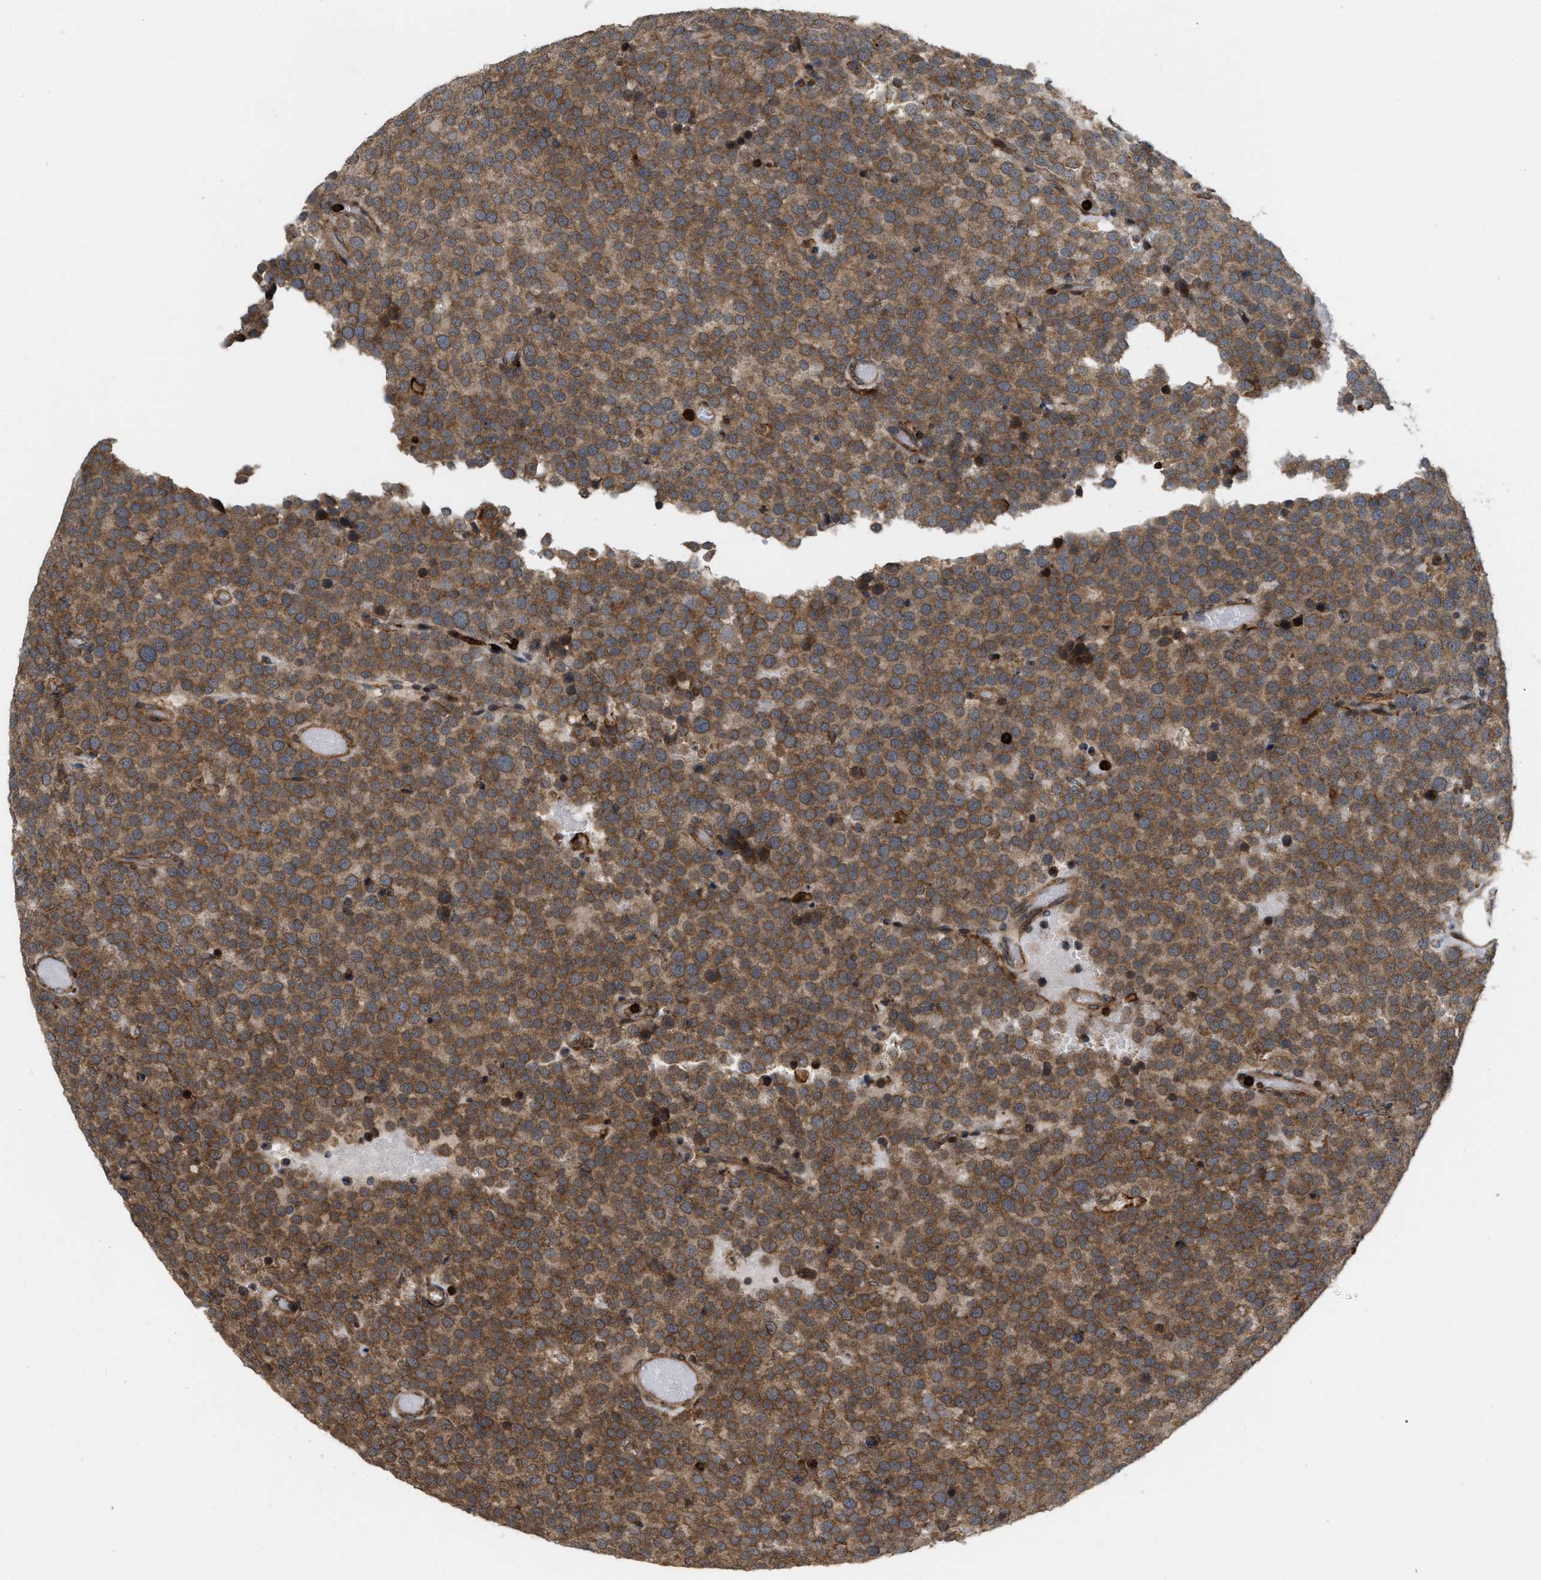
{"staining": {"intensity": "moderate", "quantity": ">75%", "location": "cytoplasmic/membranous"}, "tissue": "testis cancer", "cell_type": "Tumor cells", "image_type": "cancer", "snomed": [{"axis": "morphology", "description": "Normal tissue, NOS"}, {"axis": "morphology", "description": "Seminoma, NOS"}, {"axis": "topography", "description": "Testis"}], "caption": "Immunohistochemical staining of testis seminoma demonstrates medium levels of moderate cytoplasmic/membranous protein positivity in about >75% of tumor cells. The protein of interest is stained brown, and the nuclei are stained in blue (DAB IHC with brightfield microscopy, high magnification).", "gene": "IQCE", "patient": {"sex": "male", "age": 71}}